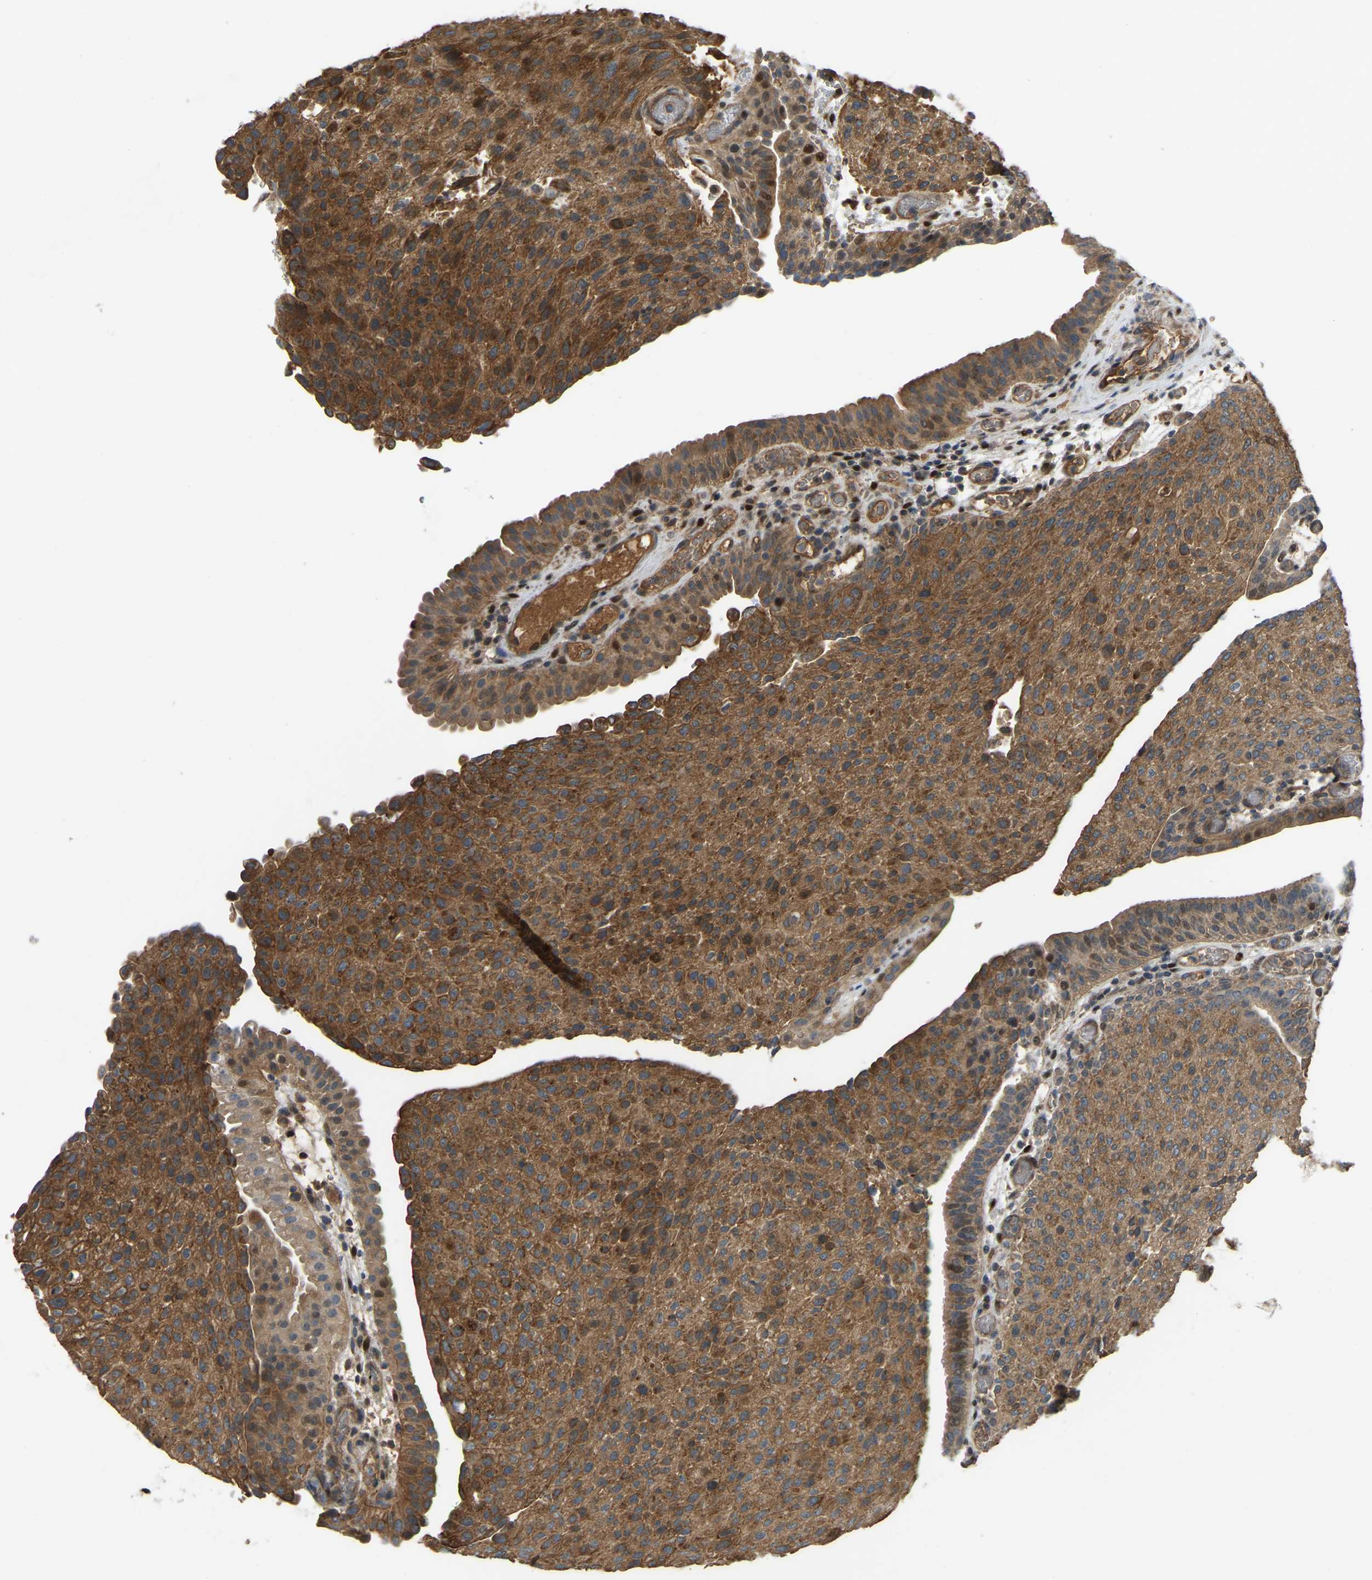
{"staining": {"intensity": "strong", "quantity": ">75%", "location": "cytoplasmic/membranous"}, "tissue": "urothelial cancer", "cell_type": "Tumor cells", "image_type": "cancer", "snomed": [{"axis": "morphology", "description": "Urothelial carcinoma, Low grade"}, {"axis": "morphology", "description": "Urothelial carcinoma, High grade"}, {"axis": "topography", "description": "Urinary bladder"}], "caption": "Immunohistochemistry photomicrograph of neoplastic tissue: human urothelial cancer stained using immunohistochemistry (IHC) shows high levels of strong protein expression localized specifically in the cytoplasmic/membranous of tumor cells, appearing as a cytoplasmic/membranous brown color.", "gene": "C21orf91", "patient": {"sex": "male", "age": 35}}